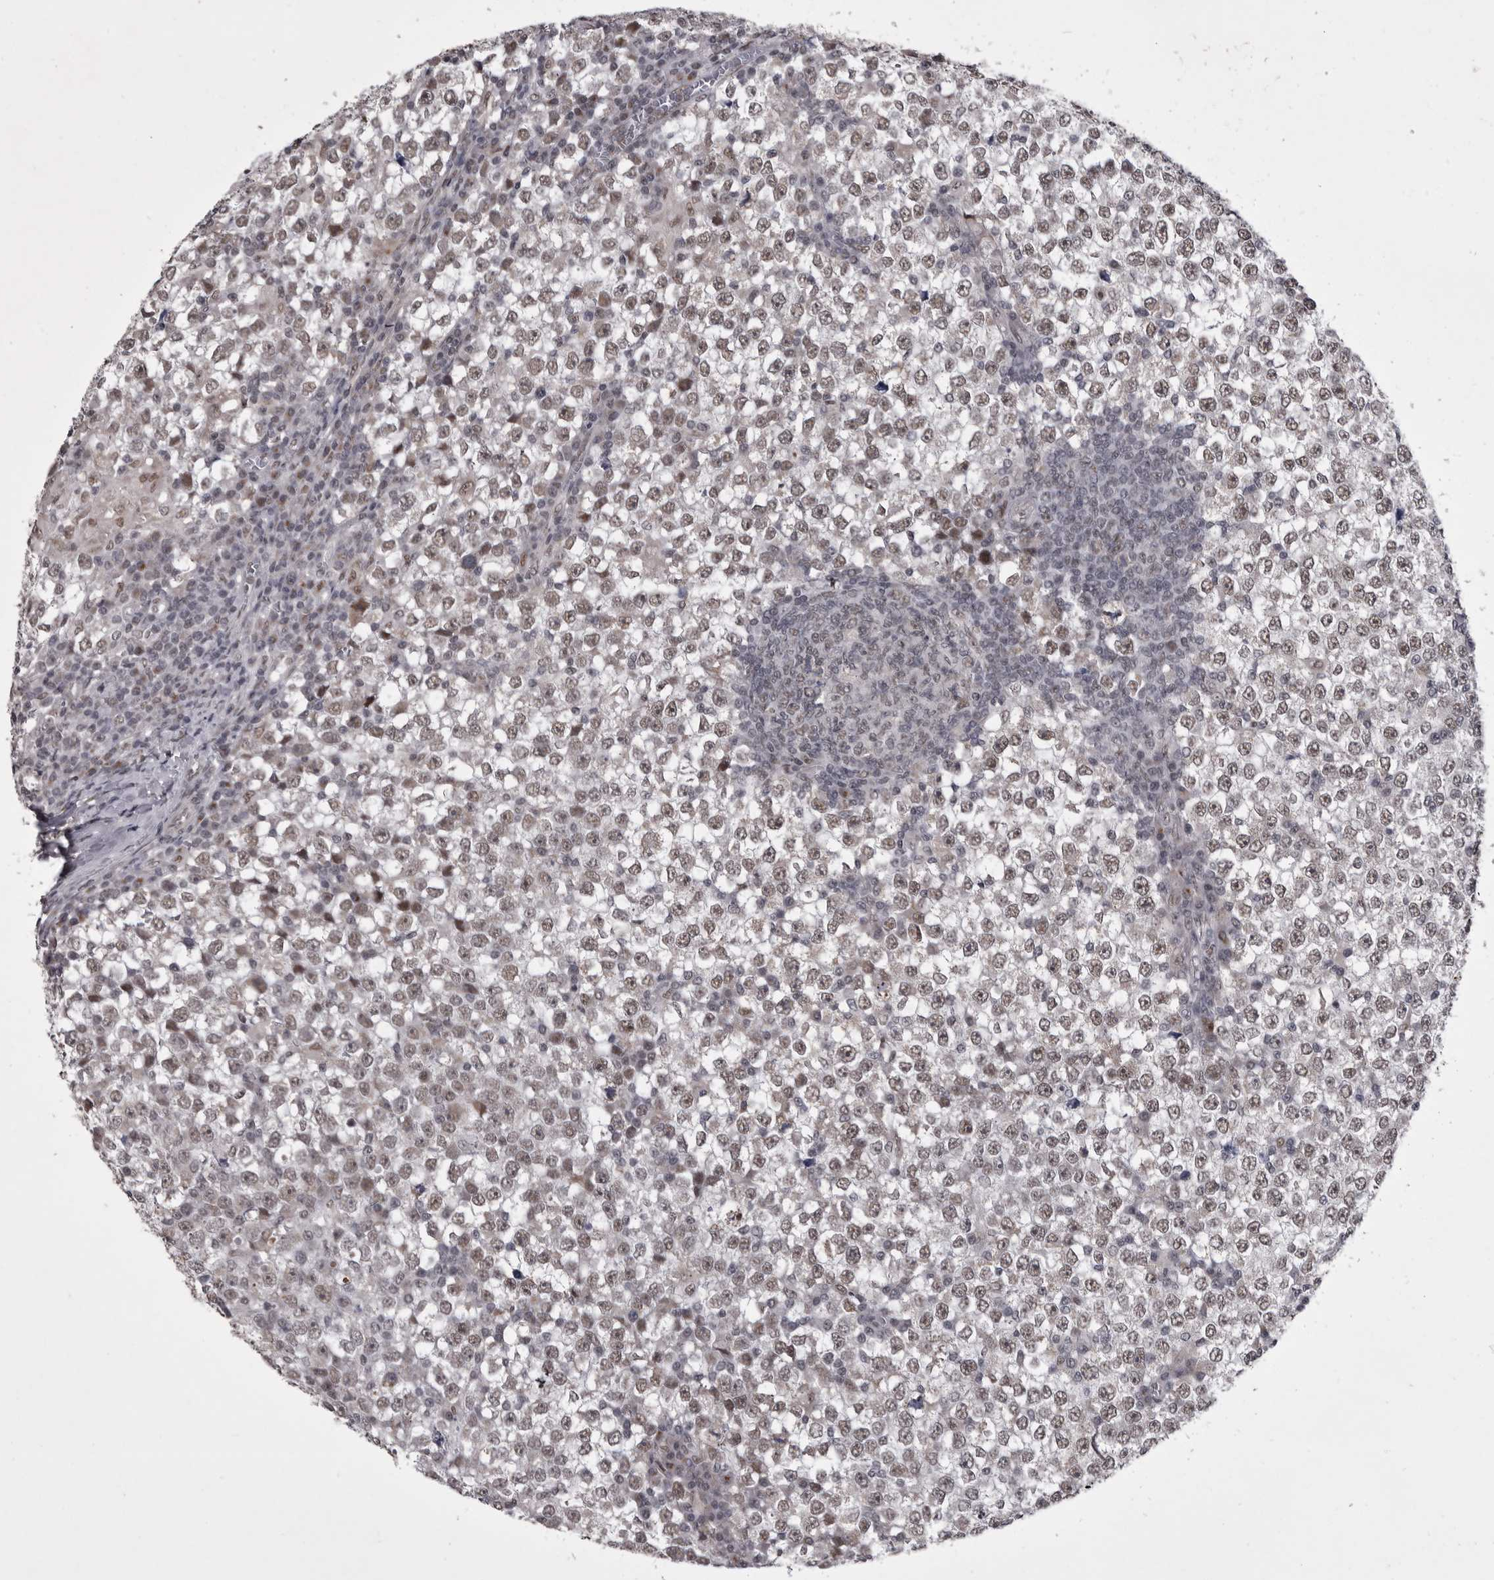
{"staining": {"intensity": "weak", "quantity": ">75%", "location": "nuclear"}, "tissue": "testis cancer", "cell_type": "Tumor cells", "image_type": "cancer", "snomed": [{"axis": "morphology", "description": "Seminoma, NOS"}, {"axis": "topography", "description": "Testis"}], "caption": "Tumor cells display low levels of weak nuclear positivity in about >75% of cells in testis seminoma.", "gene": "PRPF3", "patient": {"sex": "male", "age": 65}}